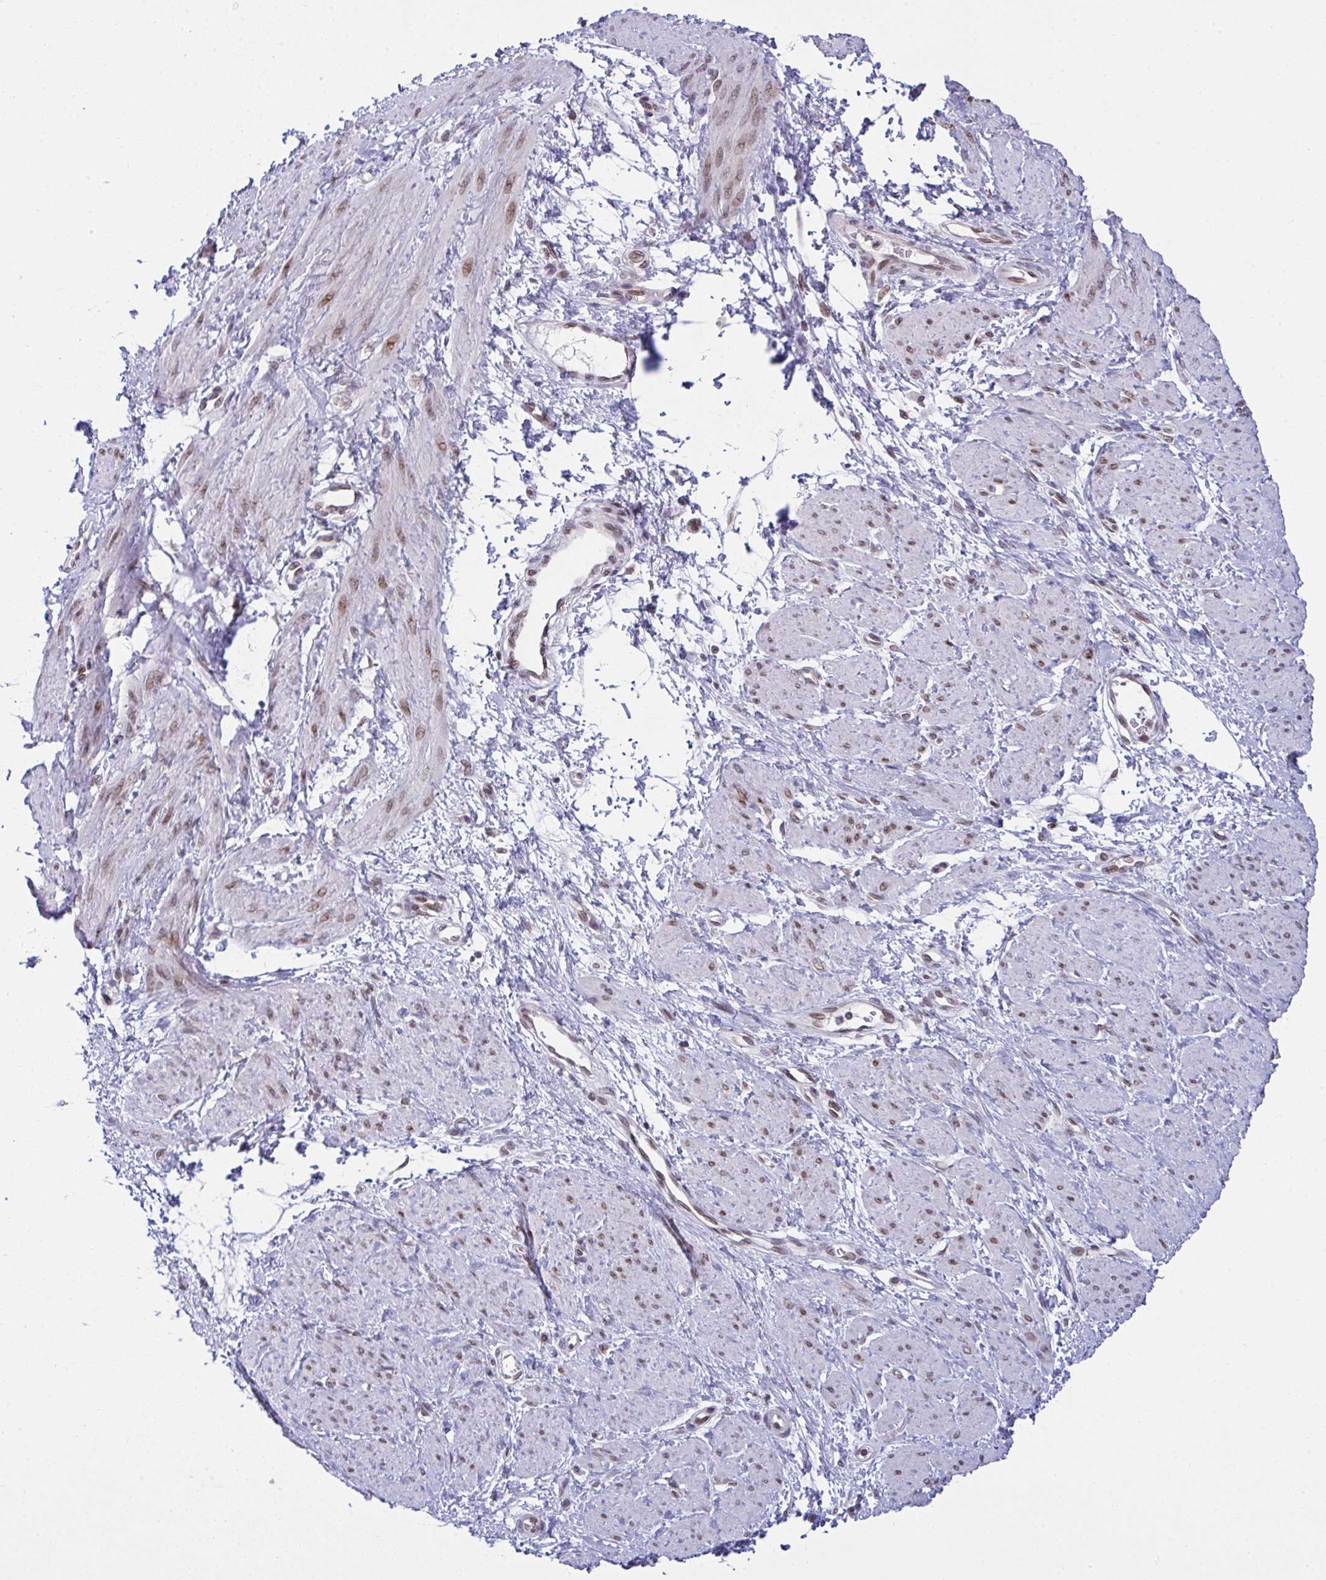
{"staining": {"intensity": "moderate", "quantity": "25%-75%", "location": "cytoplasmic/membranous,nuclear"}, "tissue": "smooth muscle", "cell_type": "Smooth muscle cells", "image_type": "normal", "snomed": [{"axis": "morphology", "description": "Normal tissue, NOS"}, {"axis": "topography", "description": "Smooth muscle"}, {"axis": "topography", "description": "Uterus"}], "caption": "IHC staining of unremarkable smooth muscle, which shows medium levels of moderate cytoplasmic/membranous,nuclear positivity in approximately 25%-75% of smooth muscle cells indicating moderate cytoplasmic/membranous,nuclear protein positivity. The staining was performed using DAB (brown) for protein detection and nuclei were counterstained in hematoxylin (blue).", "gene": "RANBP2", "patient": {"sex": "female", "age": 39}}